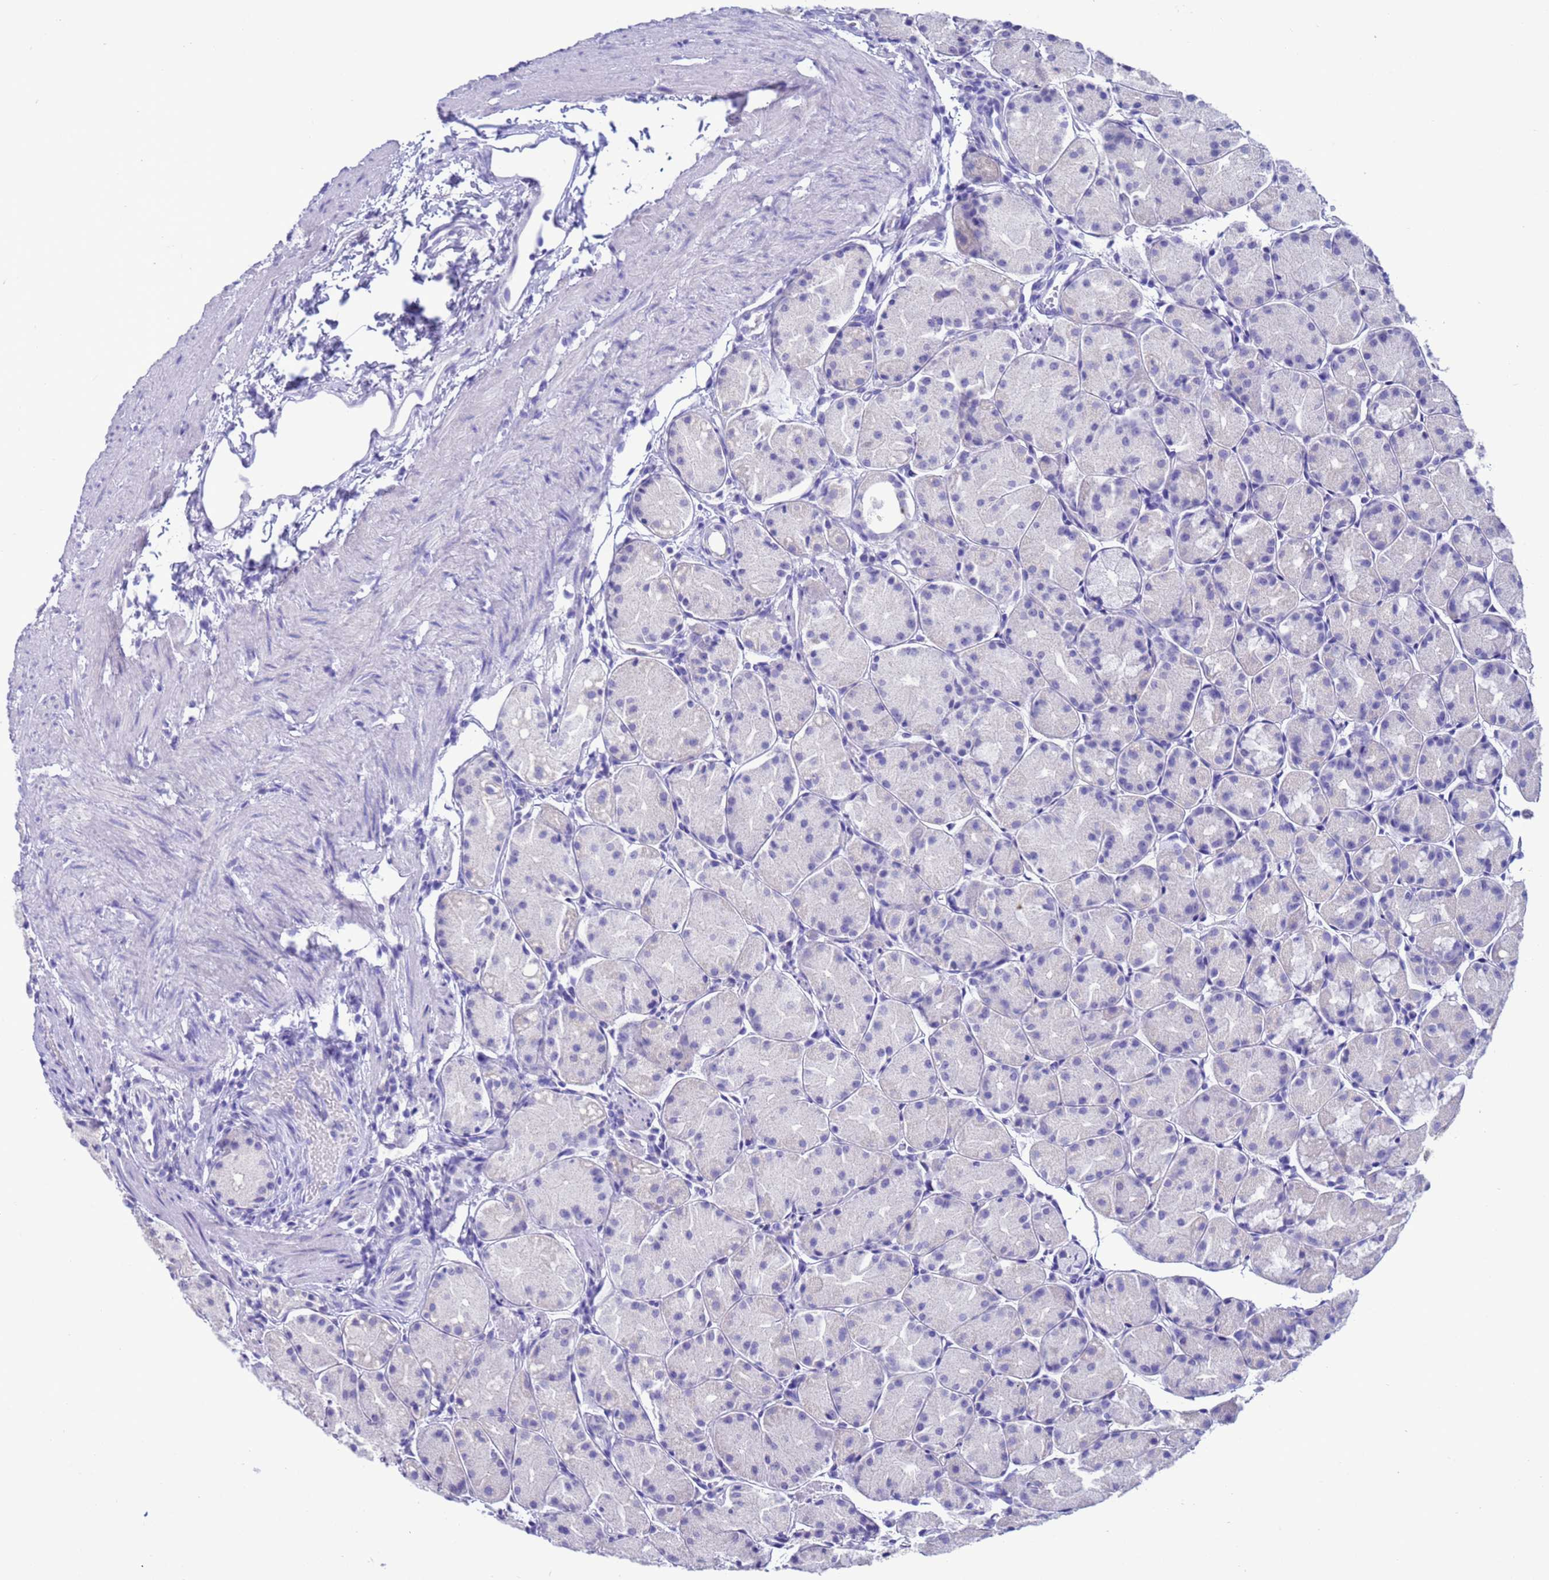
{"staining": {"intensity": "negative", "quantity": "none", "location": "none"}, "tissue": "stomach", "cell_type": "Glandular cells", "image_type": "normal", "snomed": [{"axis": "morphology", "description": "Normal tissue, NOS"}, {"axis": "topography", "description": "Stomach, upper"}], "caption": "High magnification brightfield microscopy of unremarkable stomach stained with DAB (3,3'-diaminobenzidine) (brown) and counterstained with hematoxylin (blue): glandular cells show no significant positivity.", "gene": "GSTM1", "patient": {"sex": "male", "age": 47}}